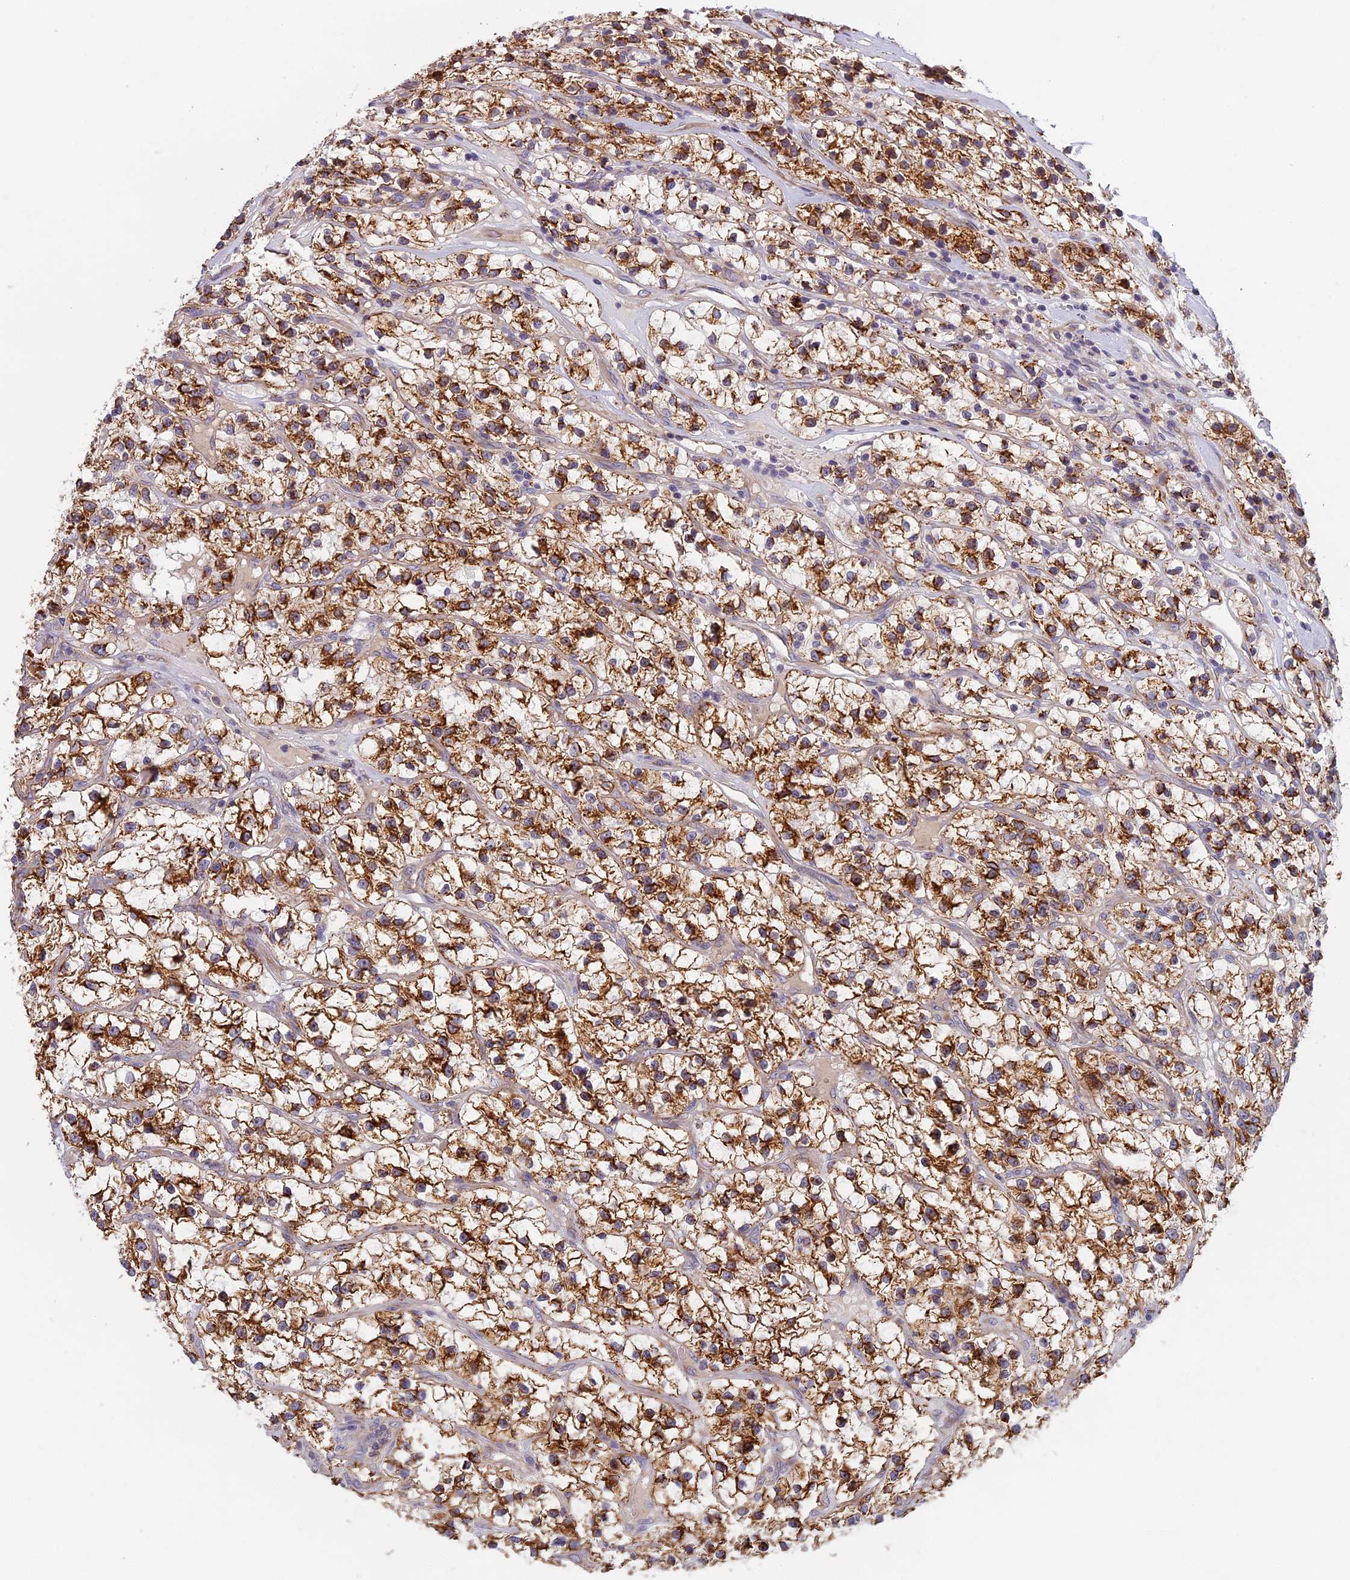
{"staining": {"intensity": "moderate", "quantity": ">75%", "location": "cytoplasmic/membranous"}, "tissue": "renal cancer", "cell_type": "Tumor cells", "image_type": "cancer", "snomed": [{"axis": "morphology", "description": "Adenocarcinoma, NOS"}, {"axis": "topography", "description": "Kidney"}], "caption": "Moderate cytoplasmic/membranous staining is present in approximately >75% of tumor cells in adenocarcinoma (renal).", "gene": "SEMA7A", "patient": {"sex": "female", "age": 57}}